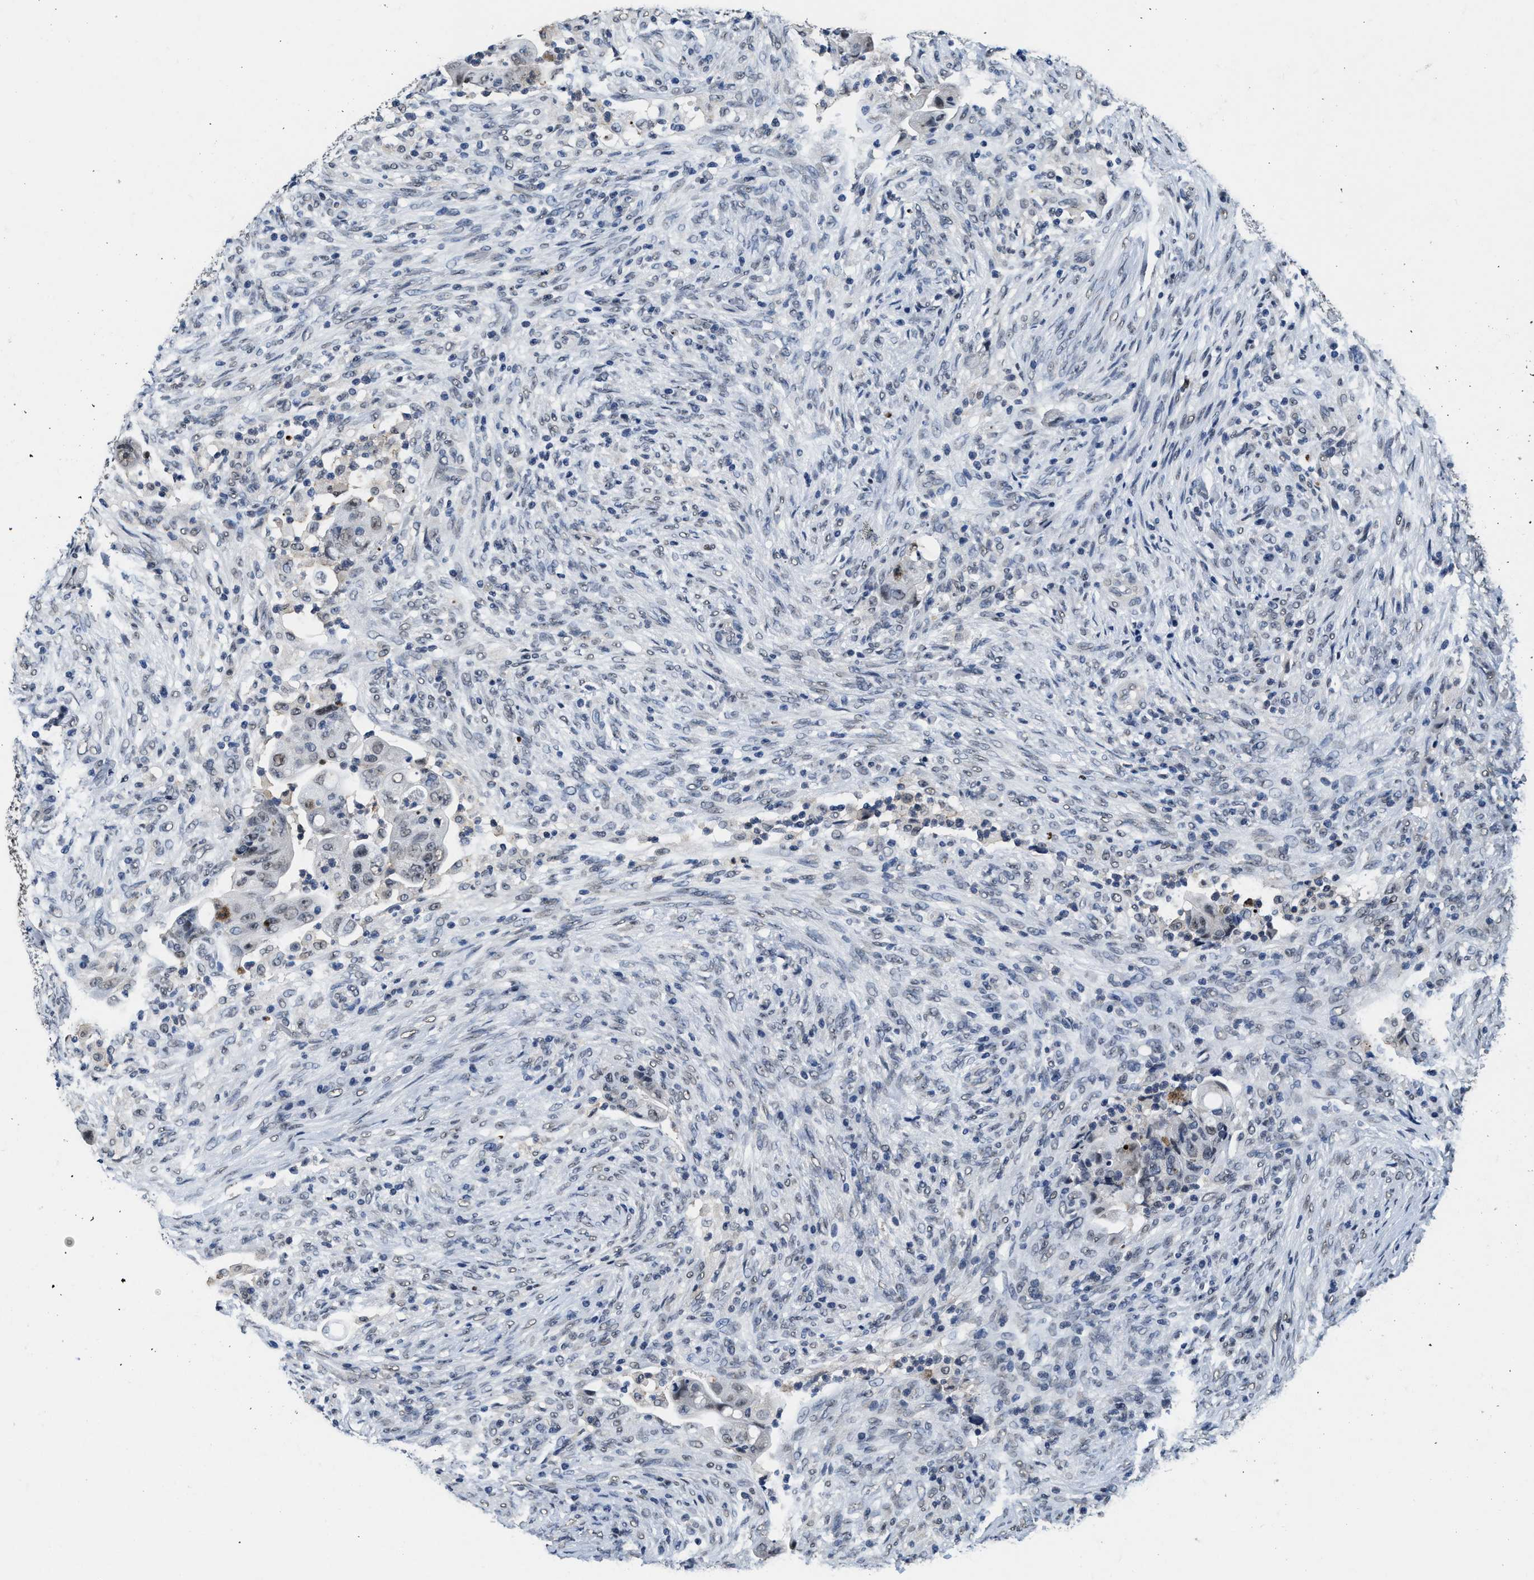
{"staining": {"intensity": "moderate", "quantity": "25%-75%", "location": "nuclear"}, "tissue": "colorectal cancer", "cell_type": "Tumor cells", "image_type": "cancer", "snomed": [{"axis": "morphology", "description": "Adenocarcinoma, NOS"}, {"axis": "topography", "description": "Rectum"}], "caption": "Tumor cells demonstrate moderate nuclear staining in approximately 25%-75% of cells in colorectal cancer (adenocarcinoma).", "gene": "SUPT16H", "patient": {"sex": "female", "age": 71}}